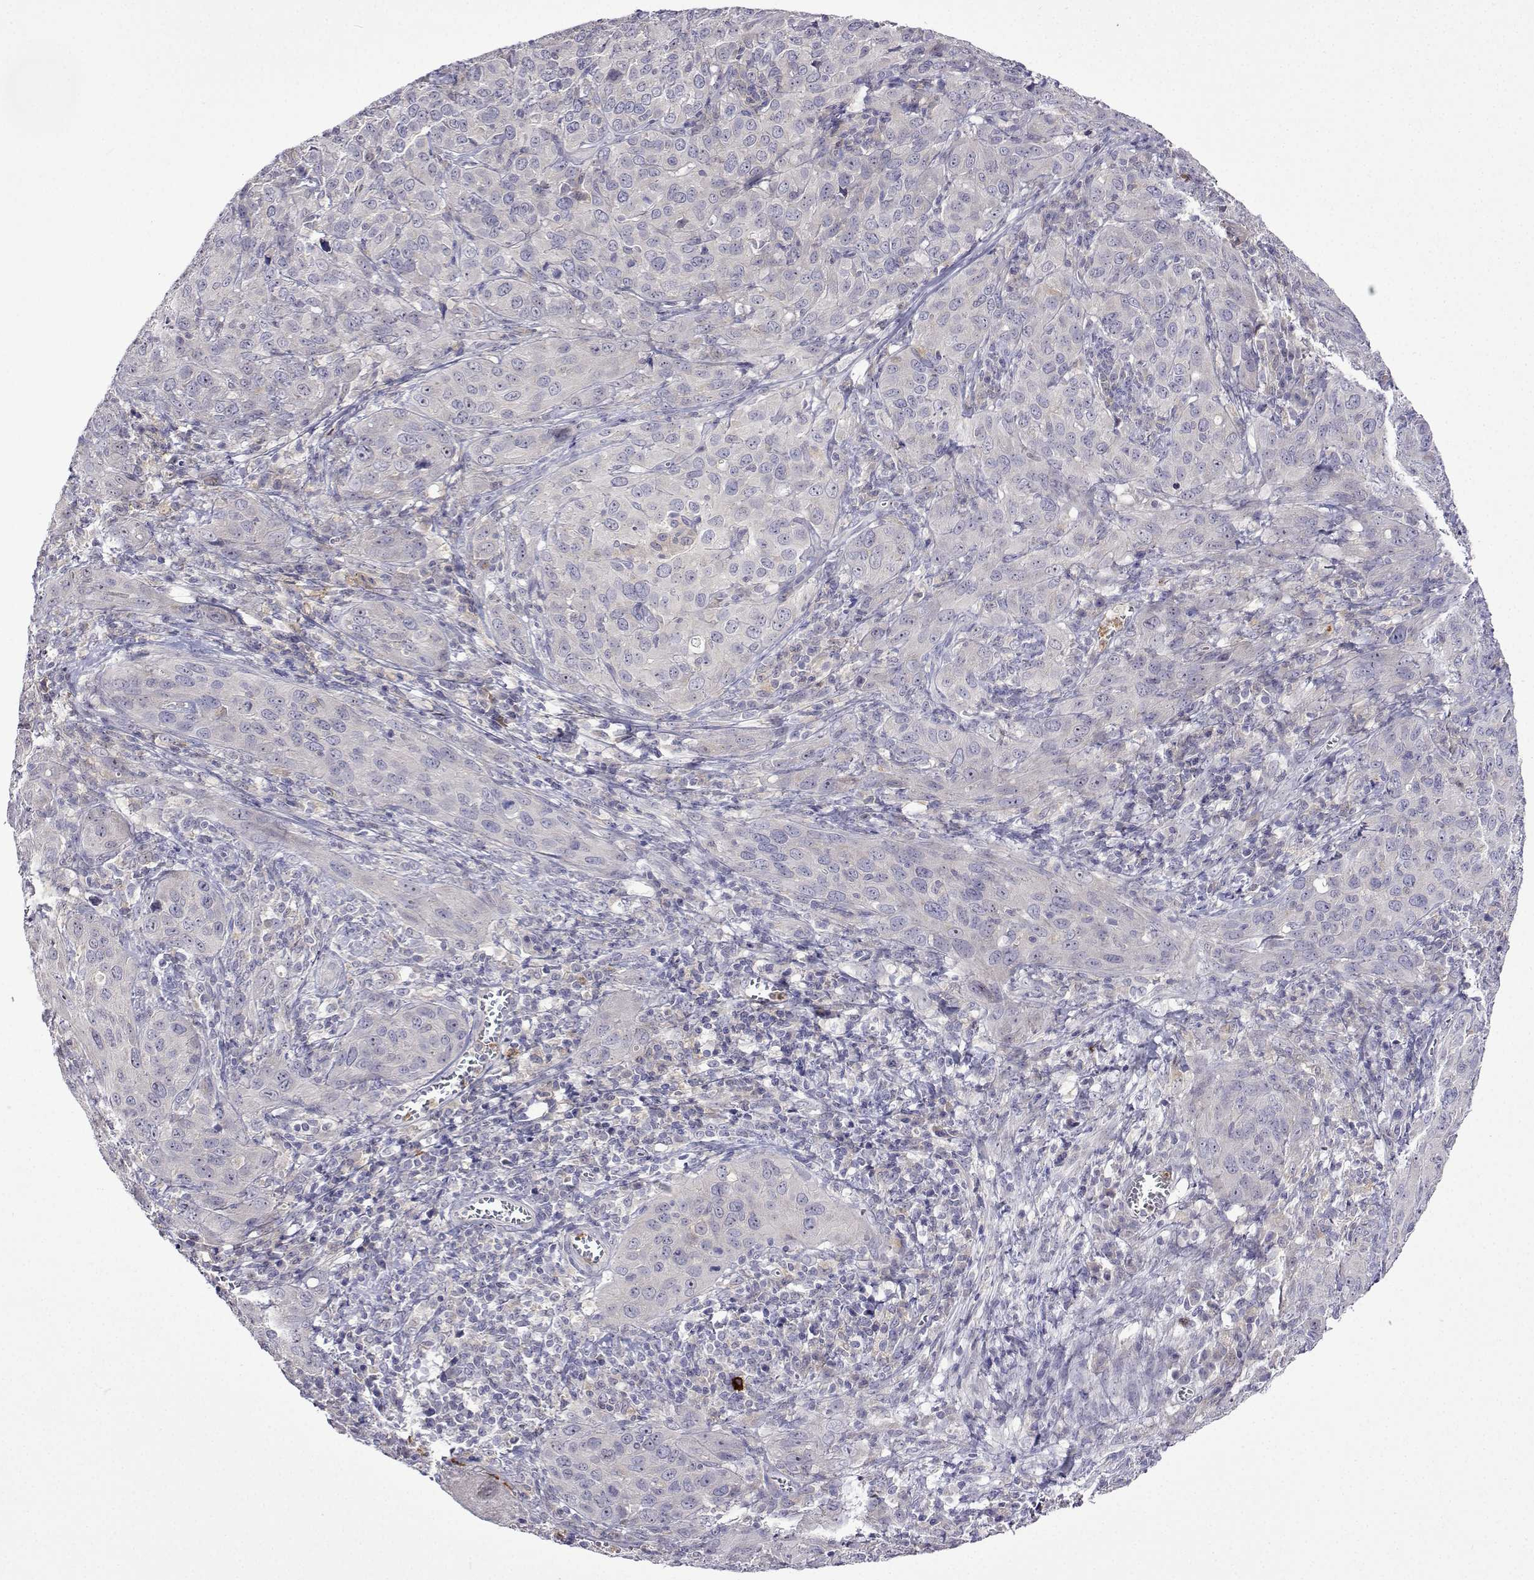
{"staining": {"intensity": "negative", "quantity": "none", "location": "none"}, "tissue": "cervical cancer", "cell_type": "Tumor cells", "image_type": "cancer", "snomed": [{"axis": "morphology", "description": "Normal tissue, NOS"}, {"axis": "morphology", "description": "Squamous cell carcinoma, NOS"}, {"axis": "topography", "description": "Cervix"}], "caption": "IHC histopathology image of cervical cancer stained for a protein (brown), which reveals no positivity in tumor cells.", "gene": "SULT2A1", "patient": {"sex": "female", "age": 51}}